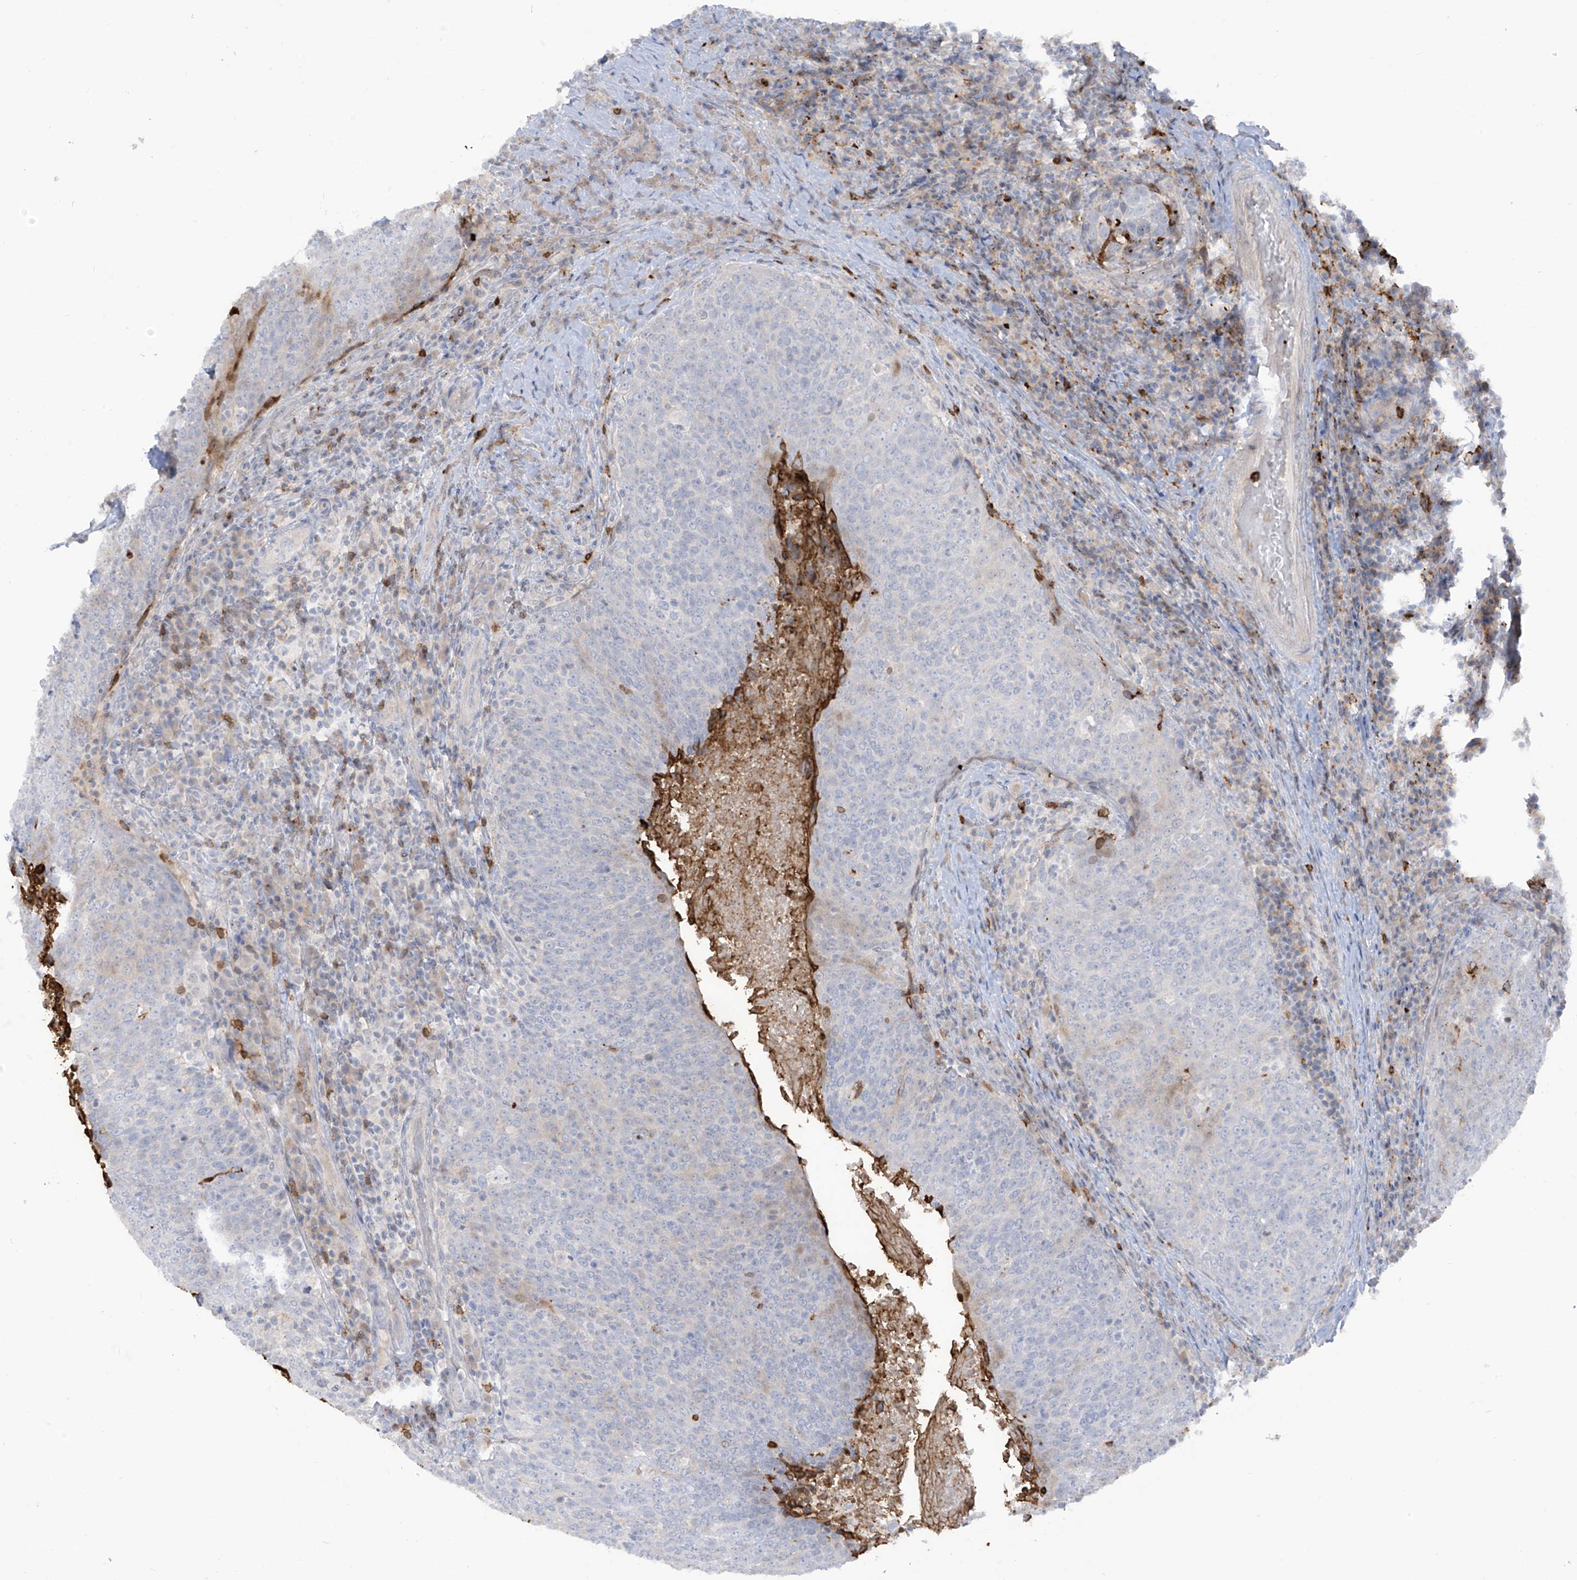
{"staining": {"intensity": "weak", "quantity": "<25%", "location": "cytoplasmic/membranous,nuclear"}, "tissue": "head and neck cancer", "cell_type": "Tumor cells", "image_type": "cancer", "snomed": [{"axis": "morphology", "description": "Squamous cell carcinoma, NOS"}, {"axis": "morphology", "description": "Squamous cell carcinoma, metastatic, NOS"}, {"axis": "topography", "description": "Lymph node"}, {"axis": "topography", "description": "Head-Neck"}], "caption": "An immunohistochemistry (IHC) image of head and neck cancer is shown. There is no staining in tumor cells of head and neck cancer.", "gene": "NOTO", "patient": {"sex": "male", "age": 62}}